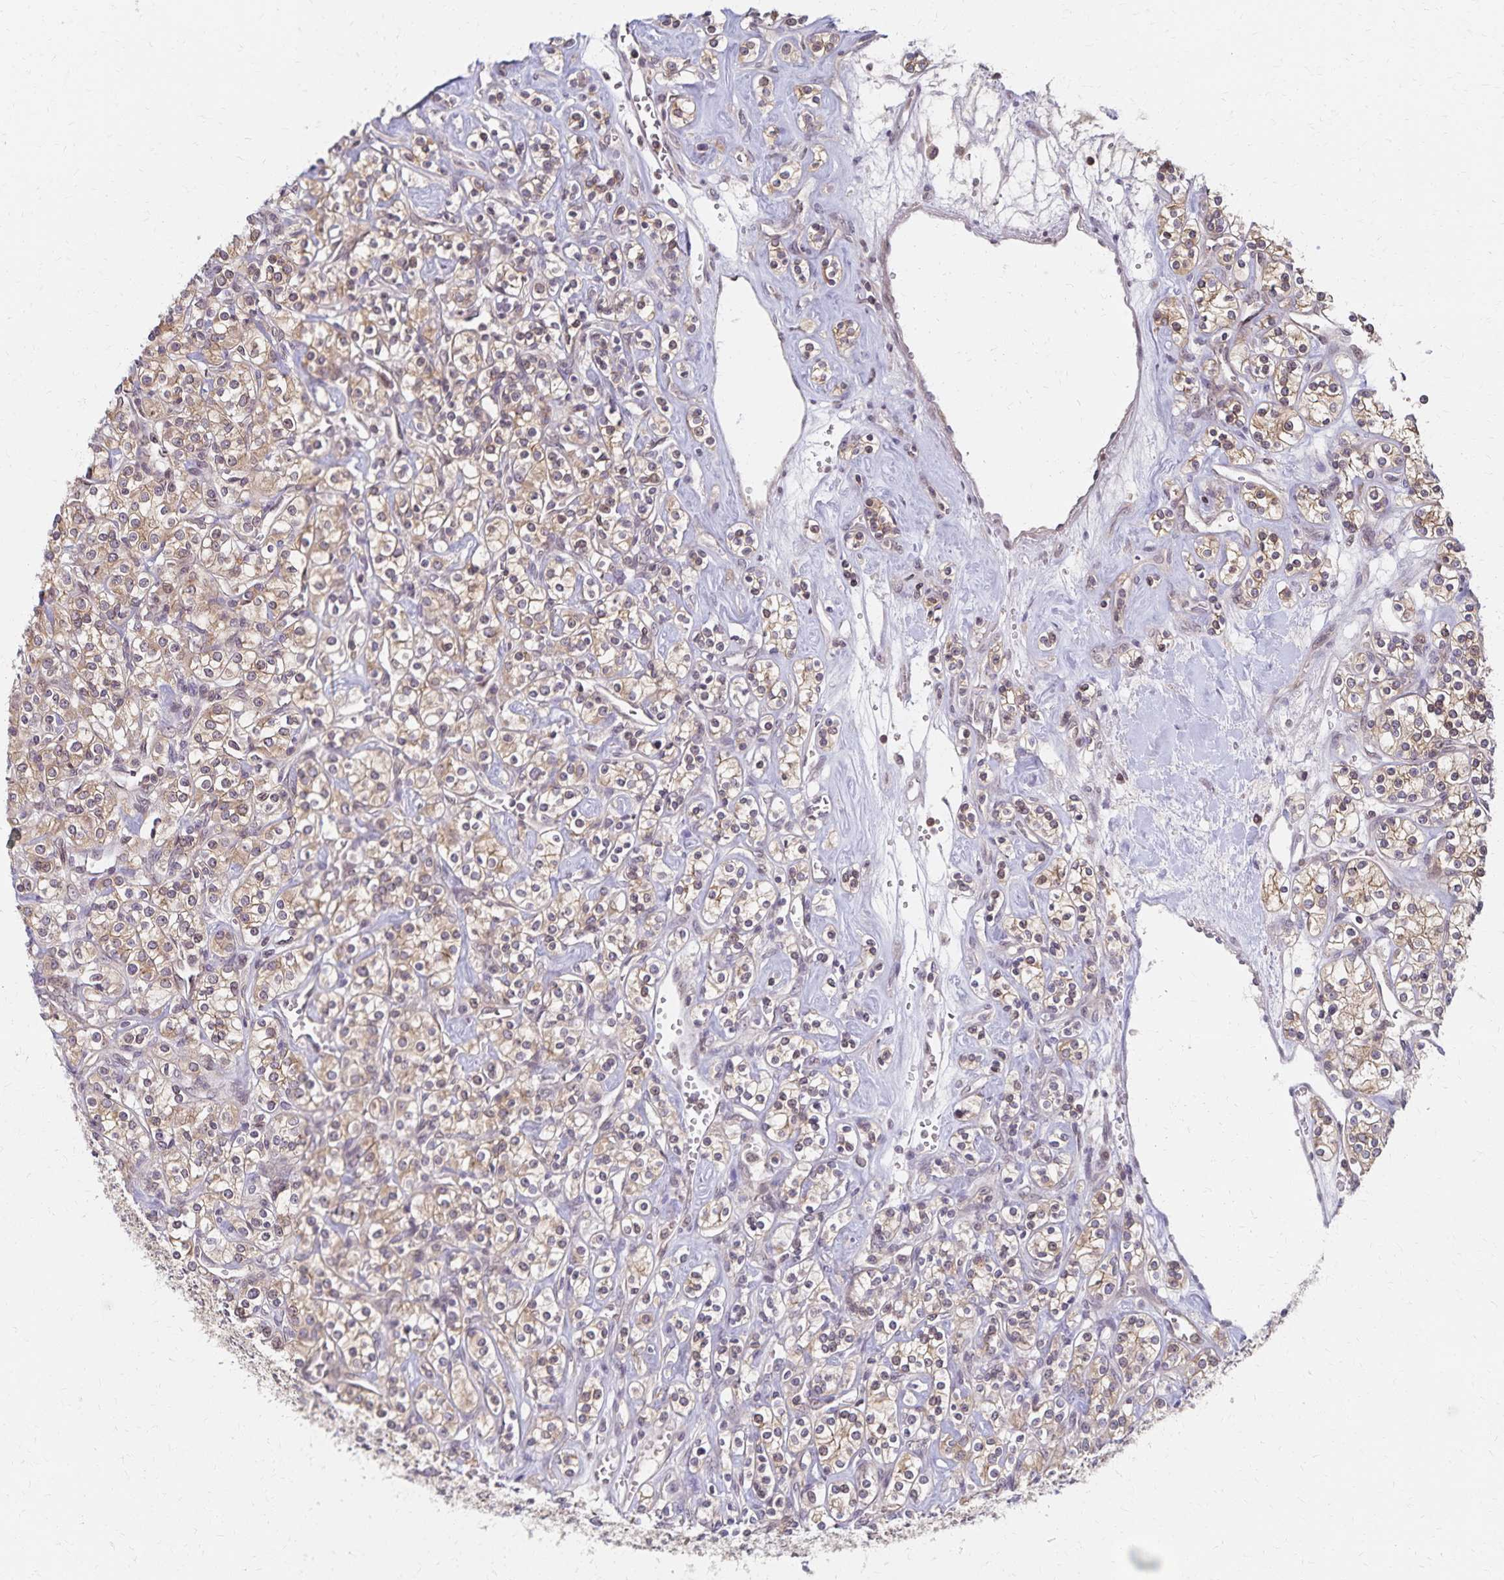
{"staining": {"intensity": "weak", "quantity": ">75%", "location": "cytoplasmic/membranous"}, "tissue": "renal cancer", "cell_type": "Tumor cells", "image_type": "cancer", "snomed": [{"axis": "morphology", "description": "Adenocarcinoma, NOS"}, {"axis": "topography", "description": "Kidney"}], "caption": "Immunohistochemistry (IHC) (DAB (3,3'-diaminobenzidine)) staining of renal cancer reveals weak cytoplasmic/membranous protein positivity in approximately >75% of tumor cells. The staining was performed using DAB (3,3'-diaminobenzidine) to visualize the protein expression in brown, while the nuclei were stained in blue with hematoxylin (Magnification: 20x).", "gene": "RAB9B", "patient": {"sex": "male", "age": 77}}